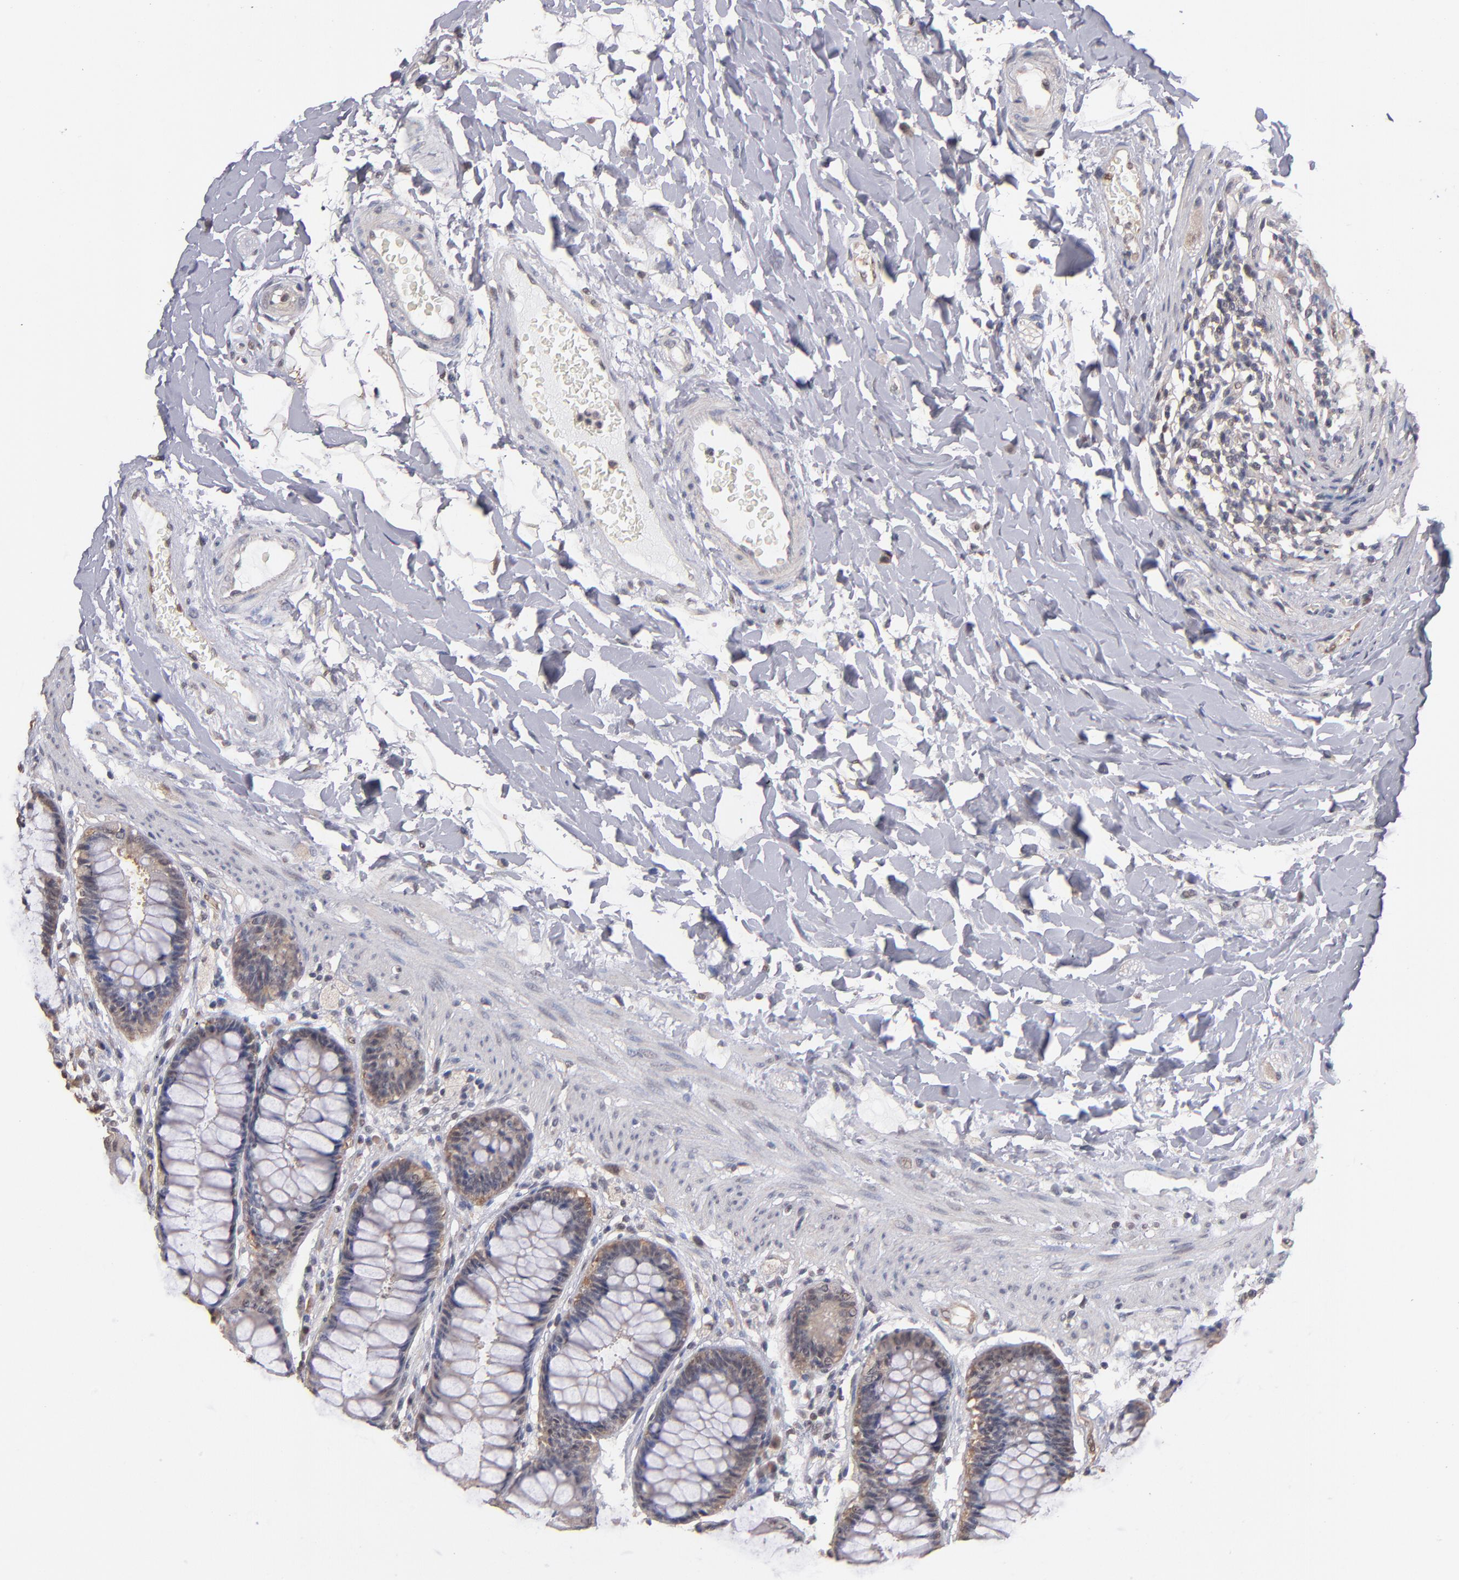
{"staining": {"intensity": "weak", "quantity": "25%-75%", "location": "cytoplasmic/membranous"}, "tissue": "rectum", "cell_type": "Glandular cells", "image_type": "normal", "snomed": [{"axis": "morphology", "description": "Normal tissue, NOS"}, {"axis": "topography", "description": "Rectum"}], "caption": "IHC (DAB (3,3'-diaminobenzidine)) staining of normal rectum displays weak cytoplasmic/membranous protein positivity in about 25%-75% of glandular cells.", "gene": "PSMD10", "patient": {"sex": "female", "age": 46}}